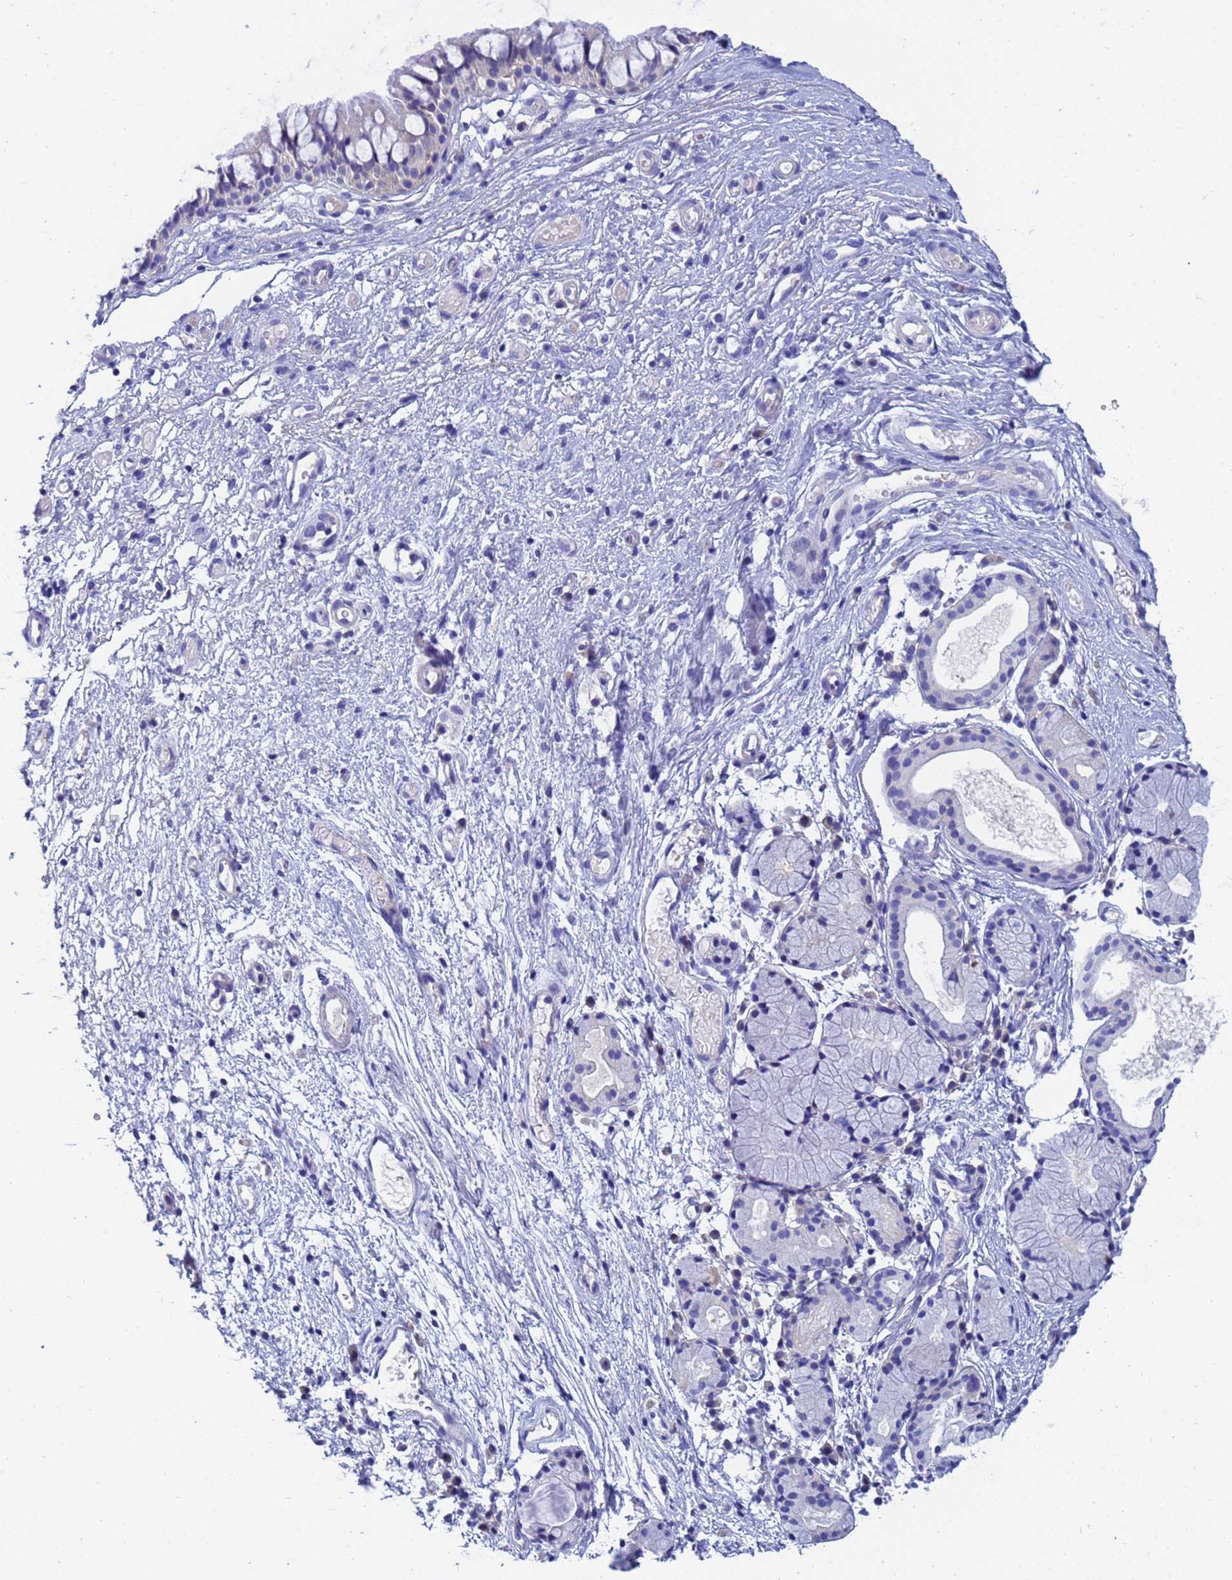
{"staining": {"intensity": "negative", "quantity": "none", "location": "none"}, "tissue": "nasopharynx", "cell_type": "Respiratory epithelial cells", "image_type": "normal", "snomed": [{"axis": "morphology", "description": "Normal tissue, NOS"}, {"axis": "topography", "description": "Nasopharynx"}], "caption": "The image reveals no staining of respiratory epithelial cells in benign nasopharynx. (DAB (3,3'-diaminobenzidine) immunohistochemistry (IHC) visualized using brightfield microscopy, high magnification).", "gene": "UBE2O", "patient": {"sex": "male", "age": 82}}